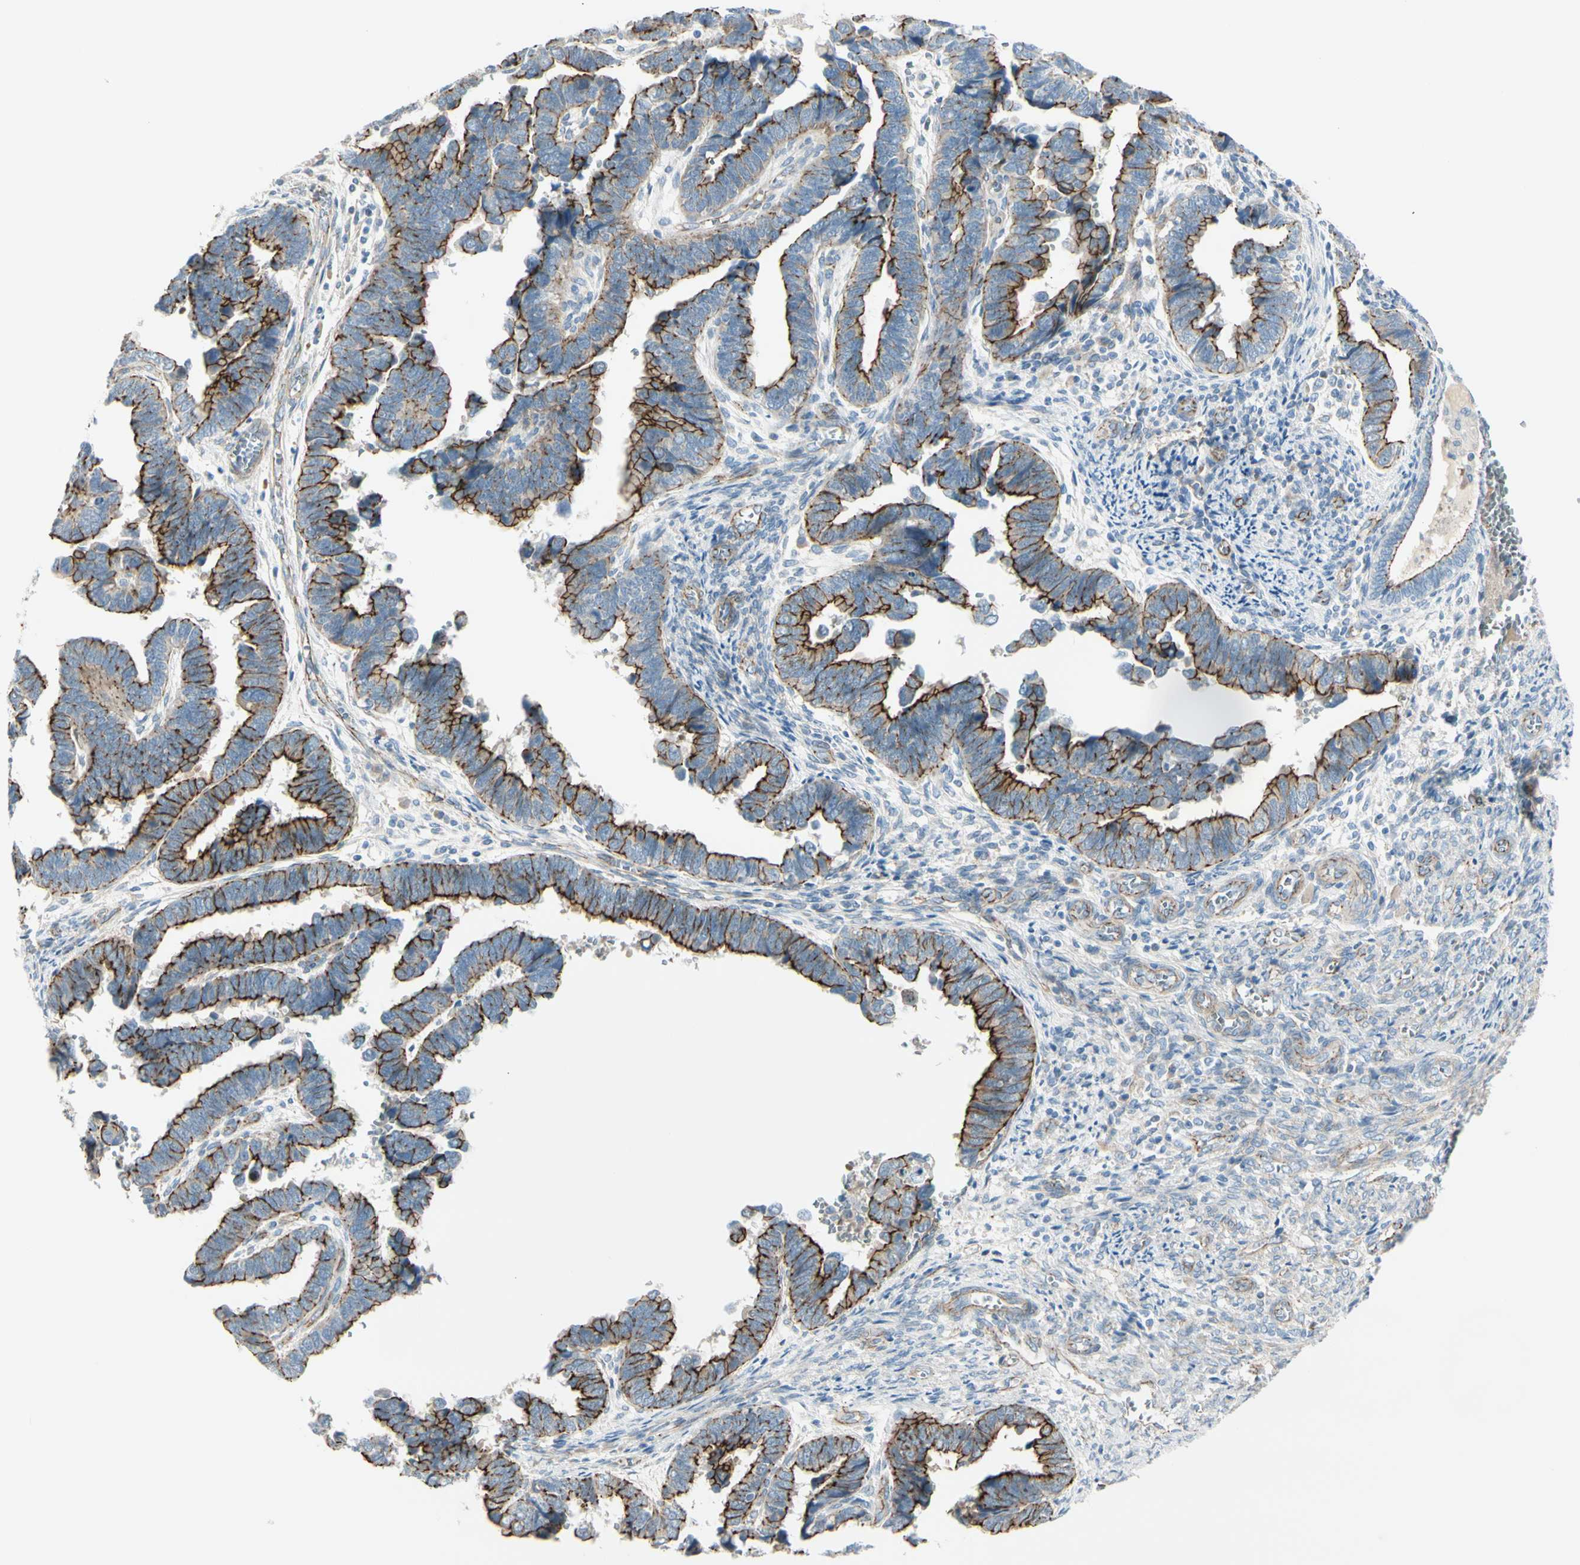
{"staining": {"intensity": "moderate", "quantity": ">75%", "location": "cytoplasmic/membranous"}, "tissue": "endometrial cancer", "cell_type": "Tumor cells", "image_type": "cancer", "snomed": [{"axis": "morphology", "description": "Adenocarcinoma, NOS"}, {"axis": "topography", "description": "Endometrium"}], "caption": "This is a micrograph of immunohistochemistry (IHC) staining of endometrial adenocarcinoma, which shows moderate positivity in the cytoplasmic/membranous of tumor cells.", "gene": "TJP1", "patient": {"sex": "female", "age": 75}}